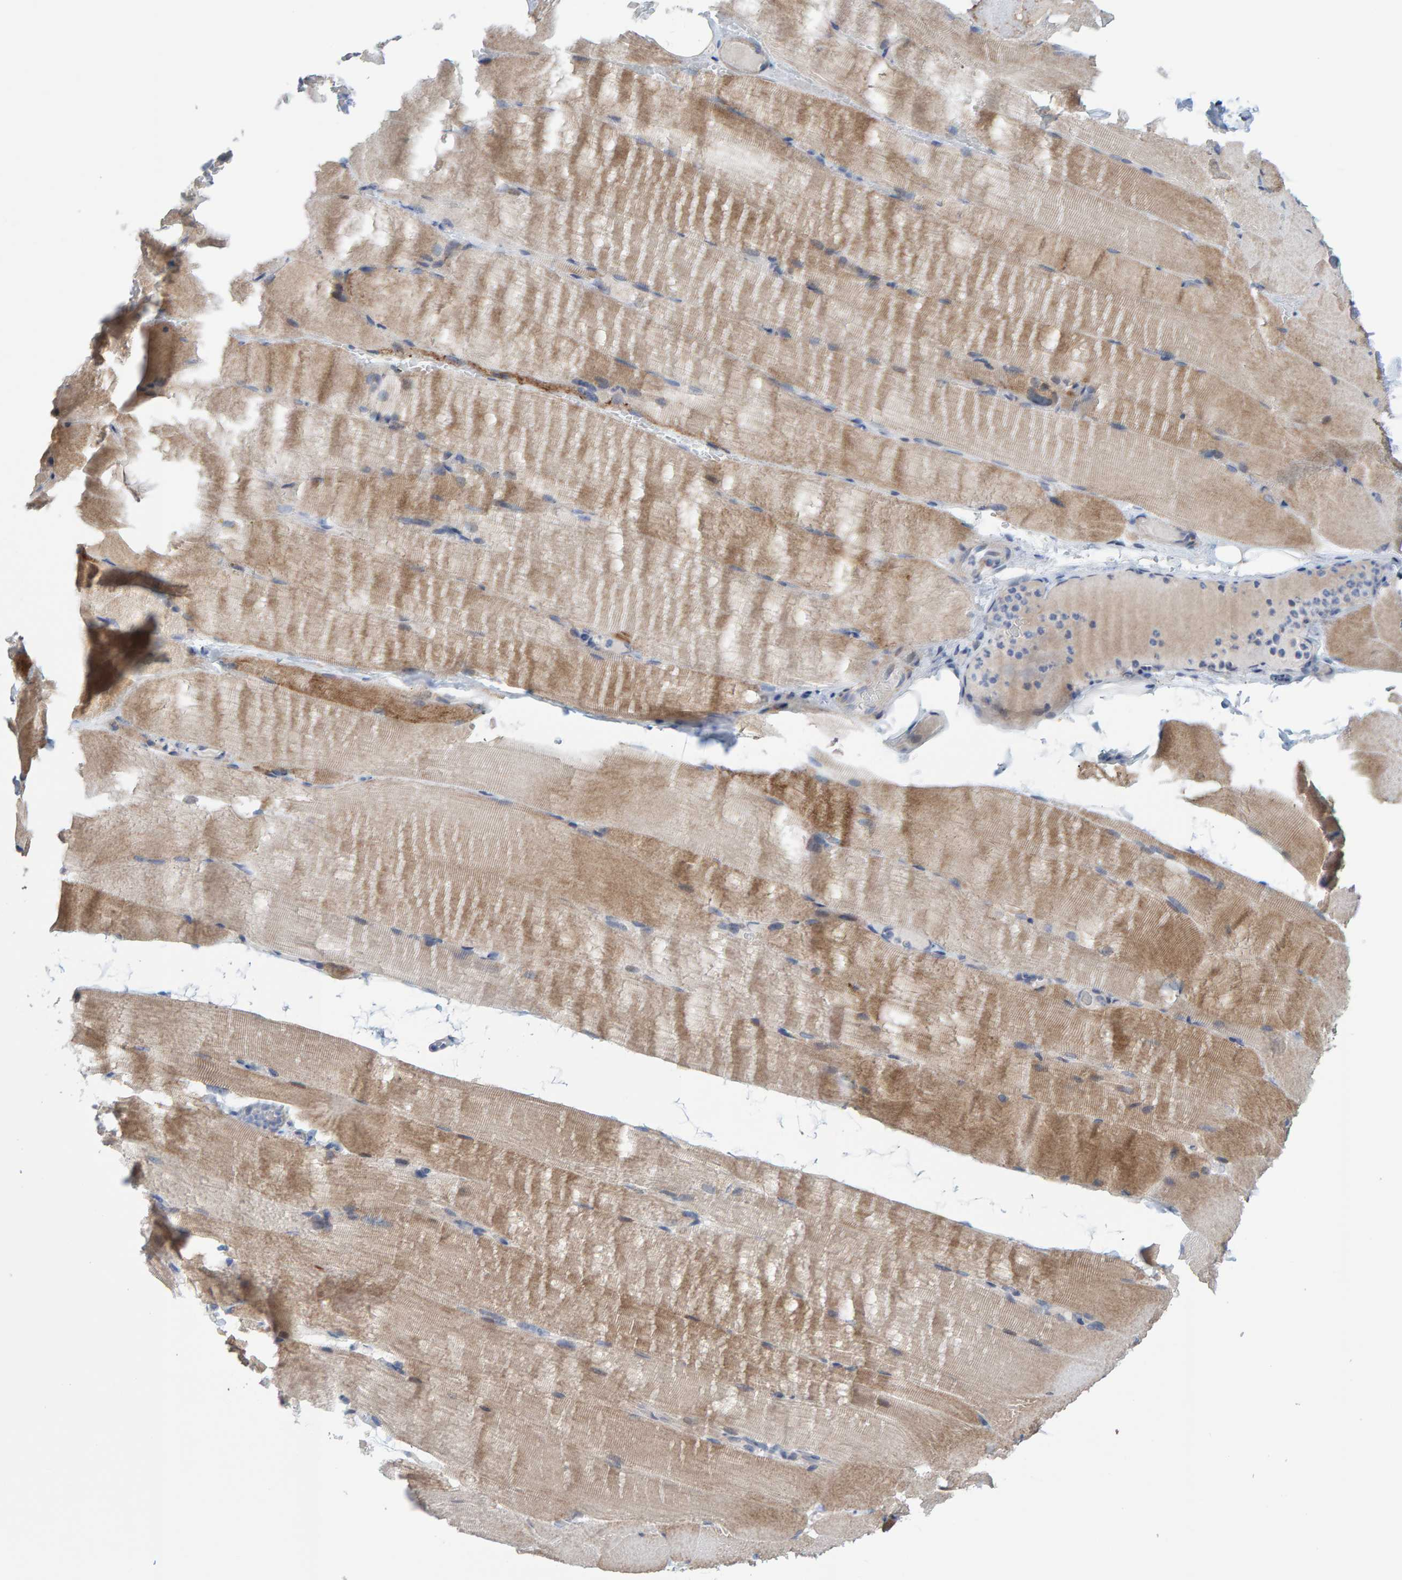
{"staining": {"intensity": "weak", "quantity": ">75%", "location": "cytoplasmic/membranous"}, "tissue": "skeletal muscle", "cell_type": "Myocytes", "image_type": "normal", "snomed": [{"axis": "morphology", "description": "Normal tissue, NOS"}, {"axis": "topography", "description": "Skeletal muscle"}, {"axis": "topography", "description": "Parathyroid gland"}], "caption": "A high-resolution image shows immunohistochemistry (IHC) staining of benign skeletal muscle, which exhibits weak cytoplasmic/membranous expression in approximately >75% of myocytes.", "gene": "USP43", "patient": {"sex": "female", "age": 37}}